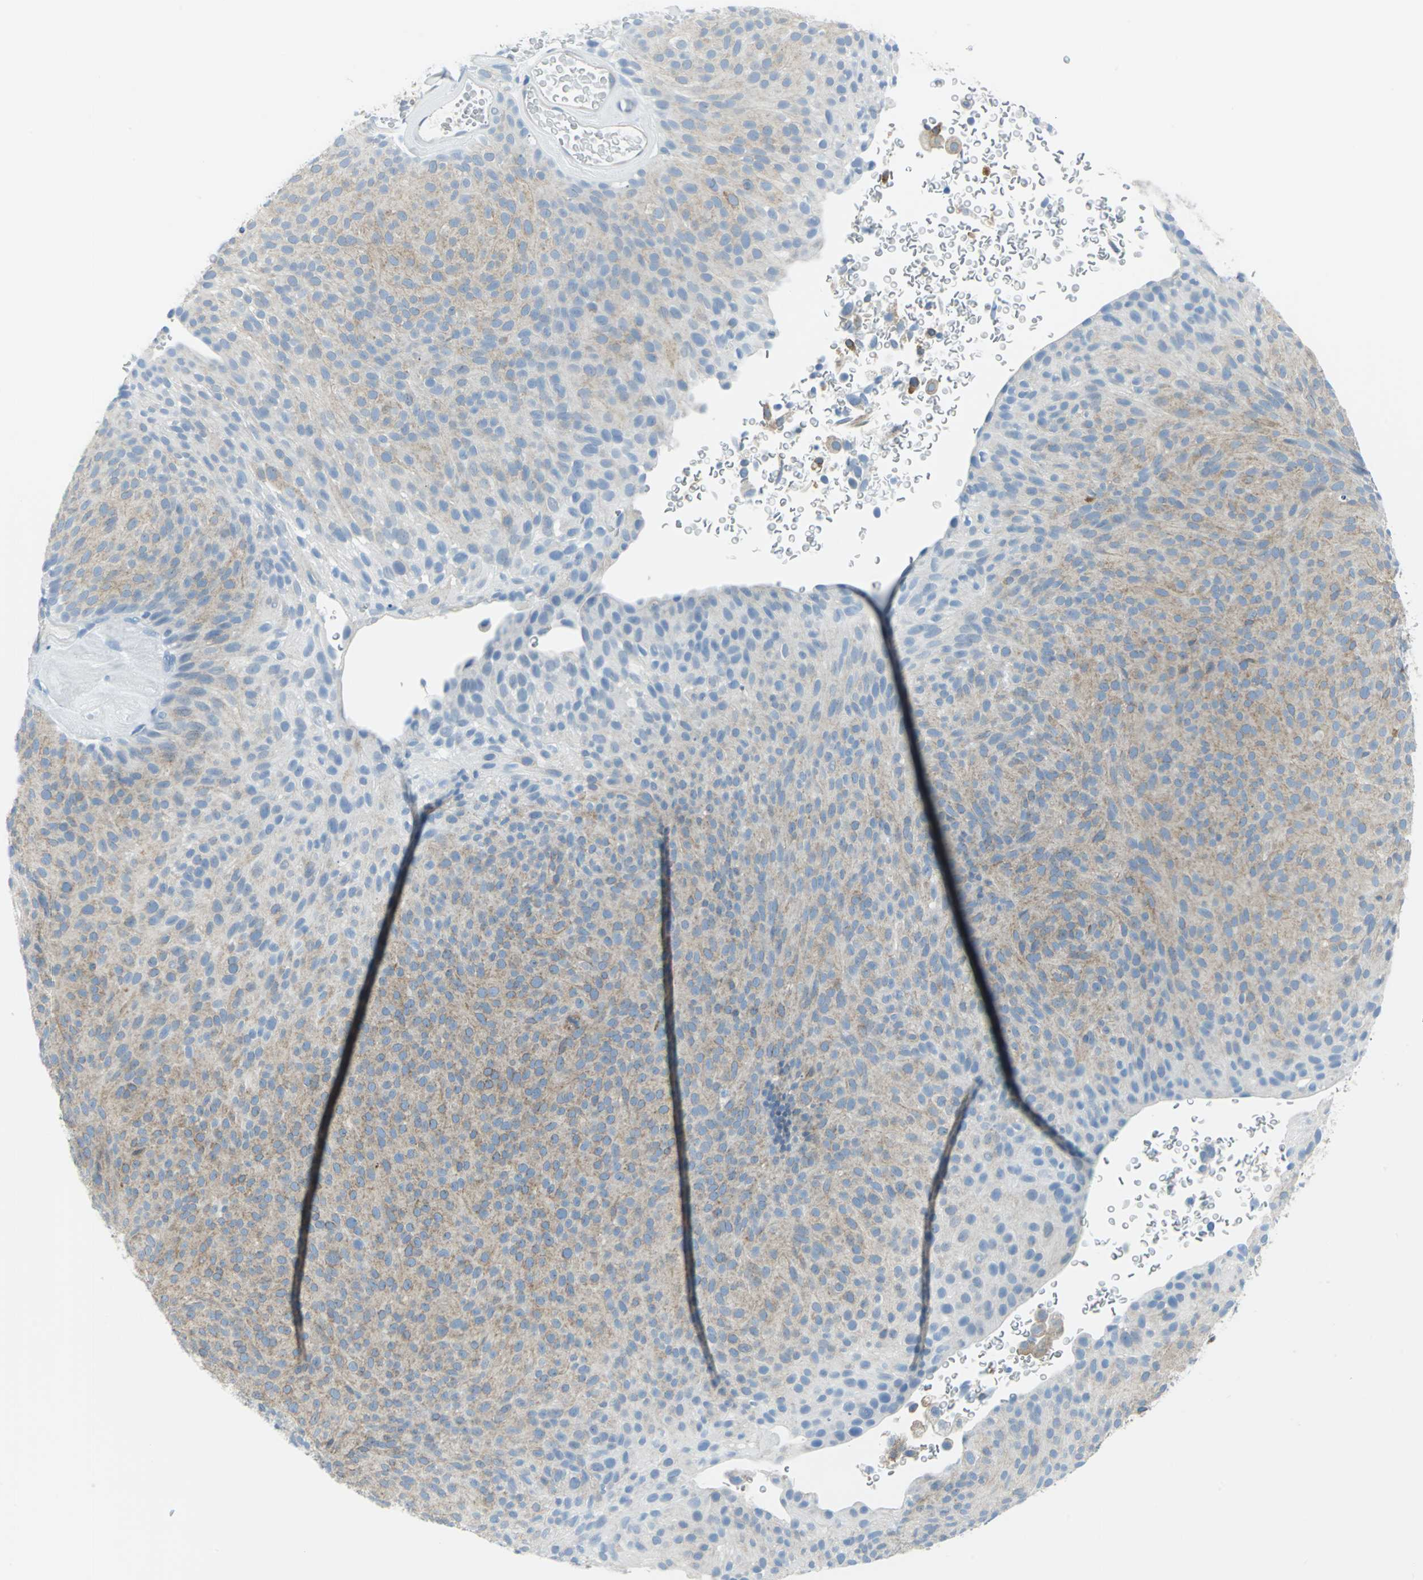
{"staining": {"intensity": "weak", "quantity": "25%-75%", "location": "cytoplasmic/membranous"}, "tissue": "urothelial cancer", "cell_type": "Tumor cells", "image_type": "cancer", "snomed": [{"axis": "morphology", "description": "Urothelial carcinoma, Low grade"}, {"axis": "topography", "description": "Urinary bladder"}], "caption": "Immunohistochemistry (IHC) staining of urothelial carcinoma (low-grade), which exhibits low levels of weak cytoplasmic/membranous staining in about 25%-75% of tumor cells indicating weak cytoplasmic/membranous protein expression. The staining was performed using DAB (3,3'-diaminobenzidine) (brown) for protein detection and nuclei were counterstained in hematoxylin (blue).", "gene": "CYB5A", "patient": {"sex": "male", "age": 78}}